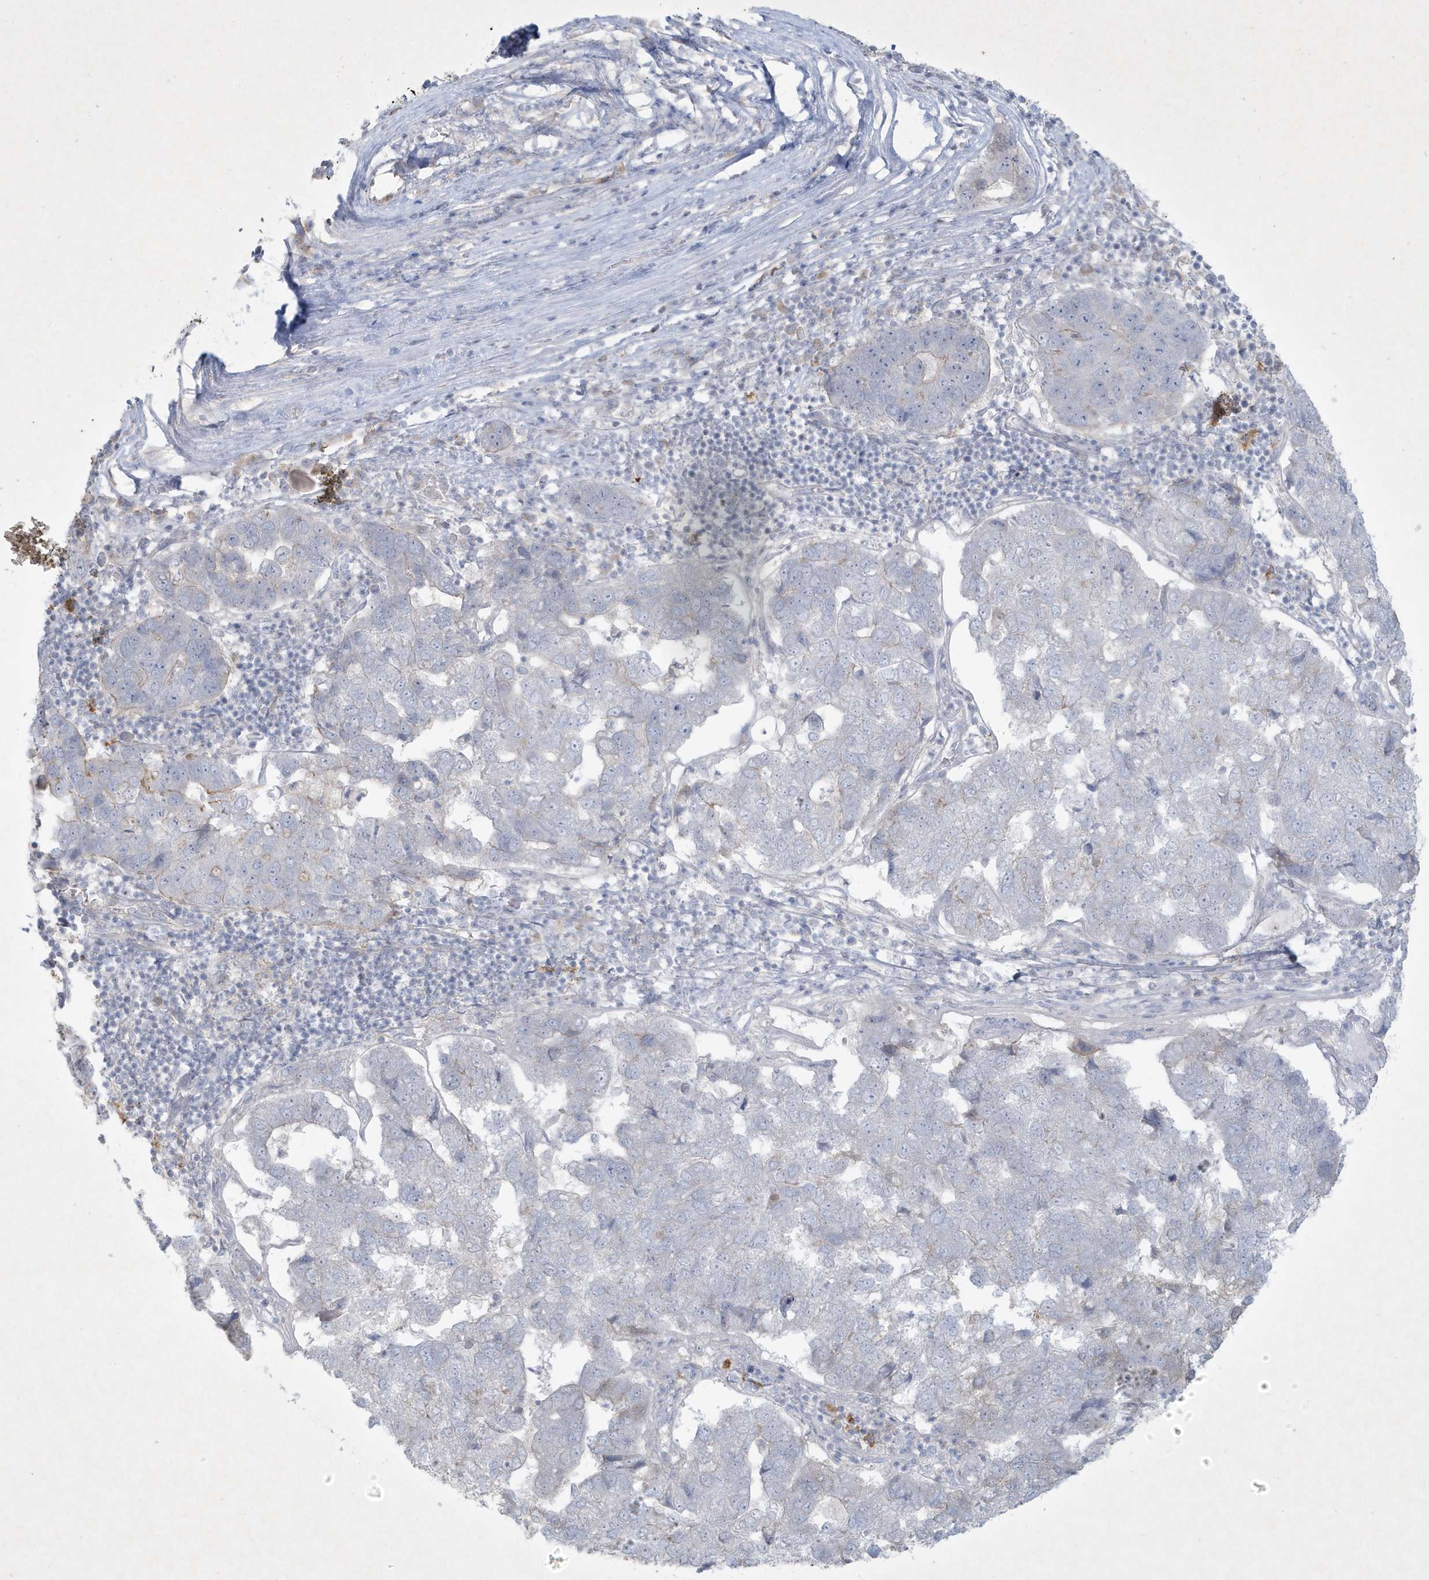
{"staining": {"intensity": "negative", "quantity": "none", "location": "none"}, "tissue": "pancreatic cancer", "cell_type": "Tumor cells", "image_type": "cancer", "snomed": [{"axis": "morphology", "description": "Adenocarcinoma, NOS"}, {"axis": "topography", "description": "Pancreas"}], "caption": "A high-resolution image shows immunohistochemistry staining of pancreatic cancer (adenocarcinoma), which exhibits no significant positivity in tumor cells. (Brightfield microscopy of DAB immunohistochemistry at high magnification).", "gene": "CCDC24", "patient": {"sex": "female", "age": 61}}